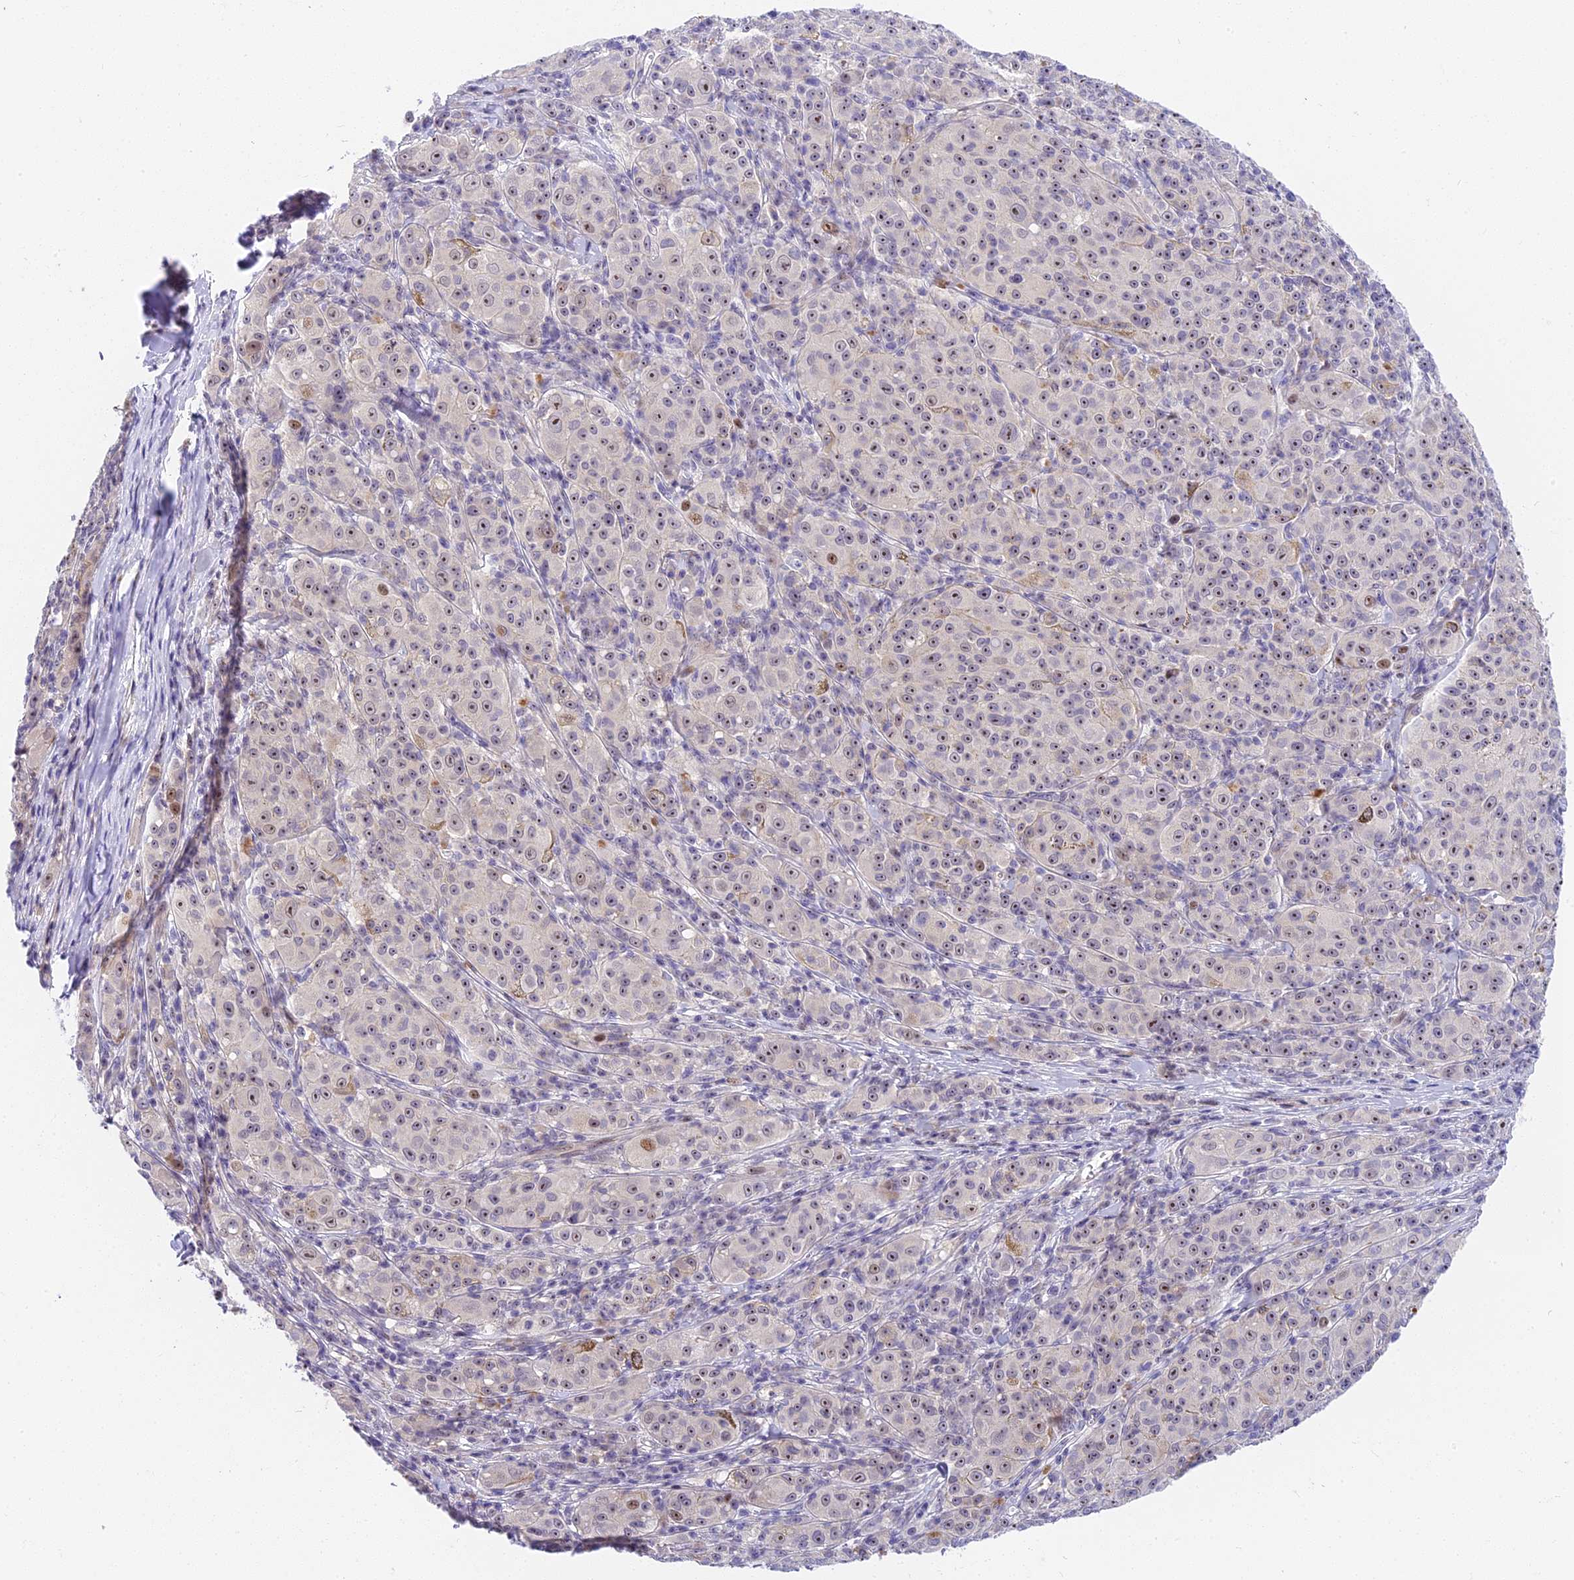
{"staining": {"intensity": "negative", "quantity": "none", "location": "none"}, "tissue": "melanoma", "cell_type": "Tumor cells", "image_type": "cancer", "snomed": [{"axis": "morphology", "description": "Malignant melanoma, NOS"}, {"axis": "topography", "description": "Skin"}], "caption": "A histopathology image of human malignant melanoma is negative for staining in tumor cells.", "gene": "MIDN", "patient": {"sex": "female", "age": 52}}